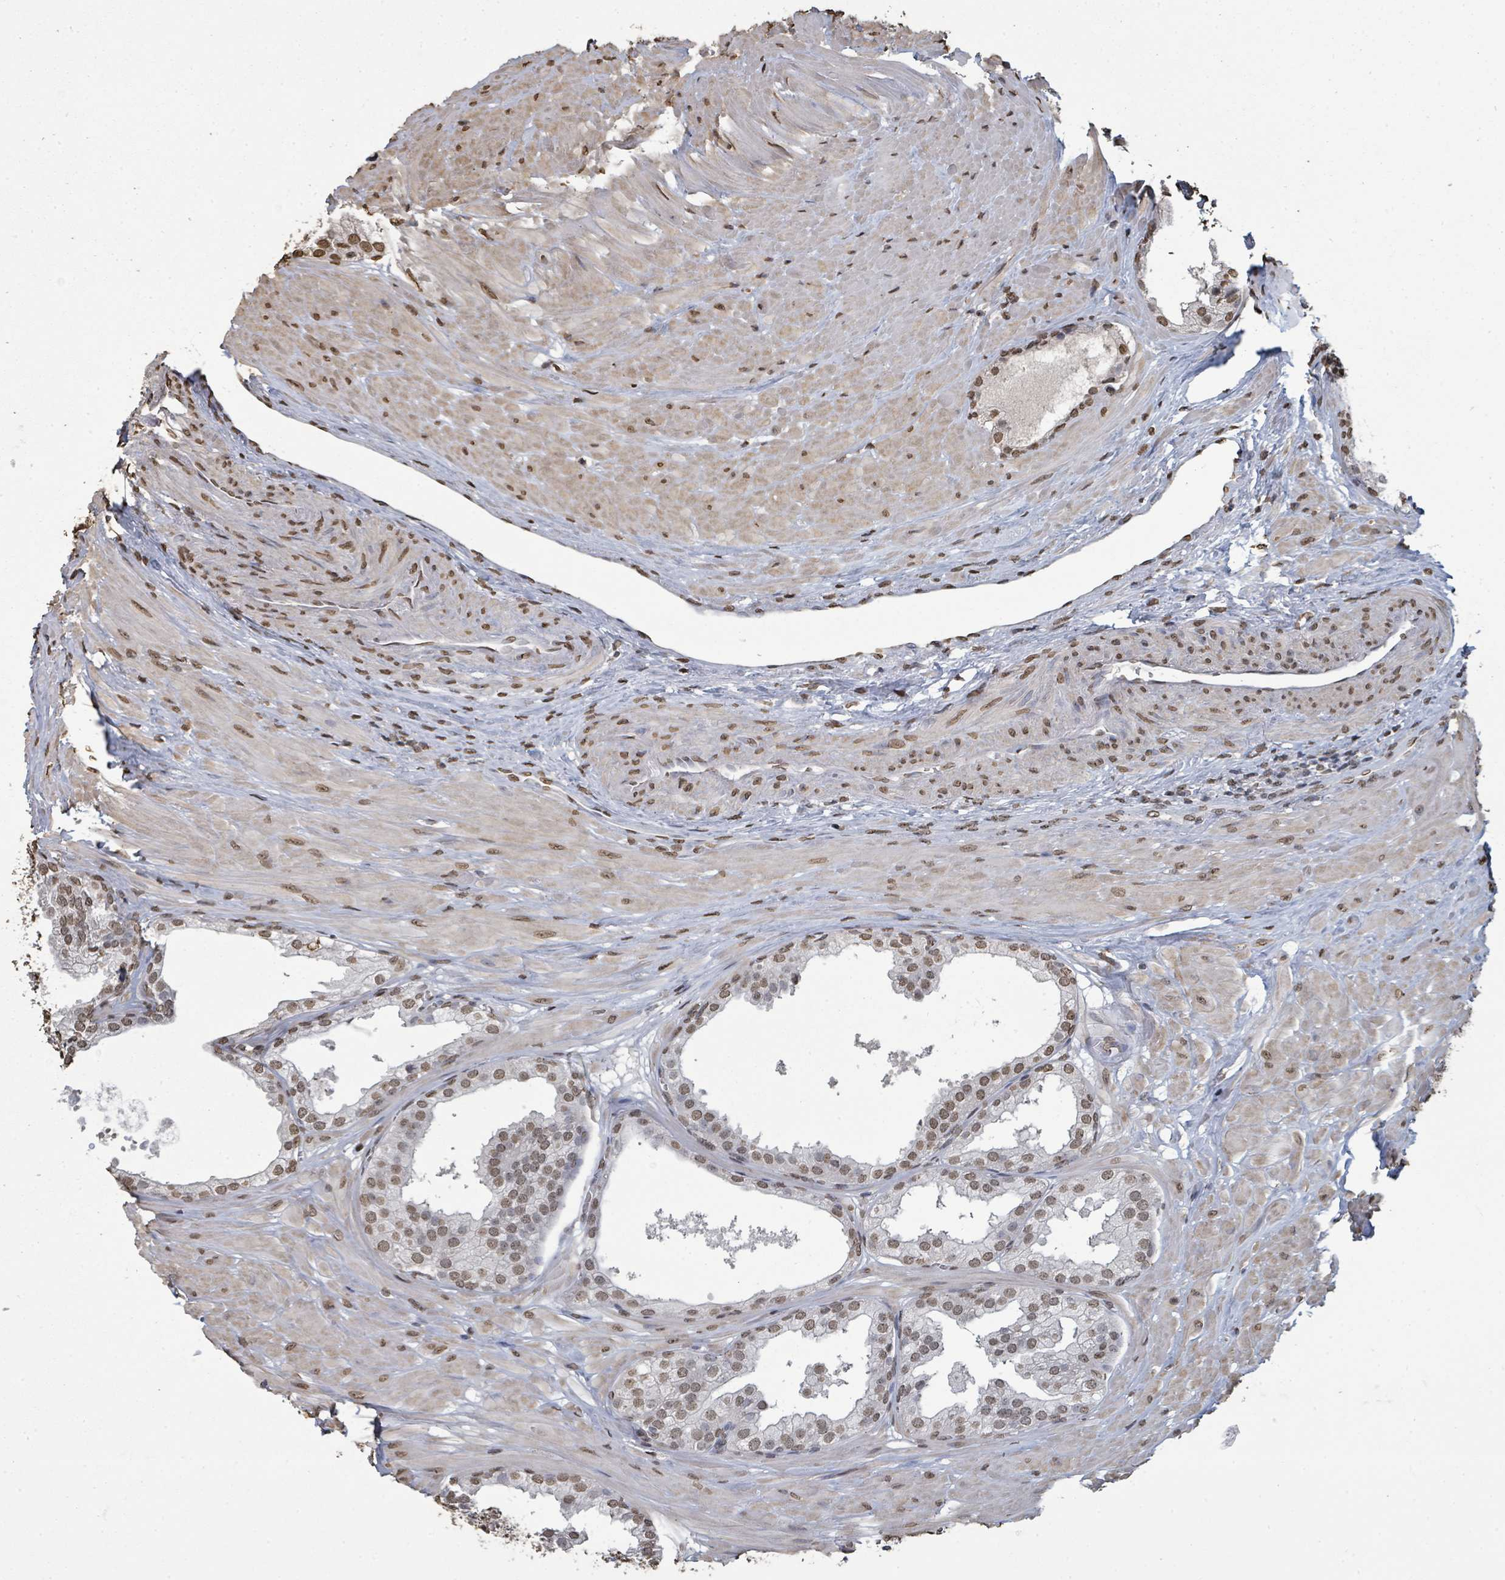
{"staining": {"intensity": "moderate", "quantity": ">75%", "location": "nuclear"}, "tissue": "prostate", "cell_type": "Glandular cells", "image_type": "normal", "snomed": [{"axis": "morphology", "description": "Normal tissue, NOS"}, {"axis": "topography", "description": "Prostate"}, {"axis": "topography", "description": "Peripheral nerve tissue"}], "caption": "A brown stain labels moderate nuclear staining of a protein in glandular cells of unremarkable human prostate. Using DAB (brown) and hematoxylin (blue) stains, captured at high magnification using brightfield microscopy.", "gene": "MRPS12", "patient": {"sex": "male", "age": 55}}